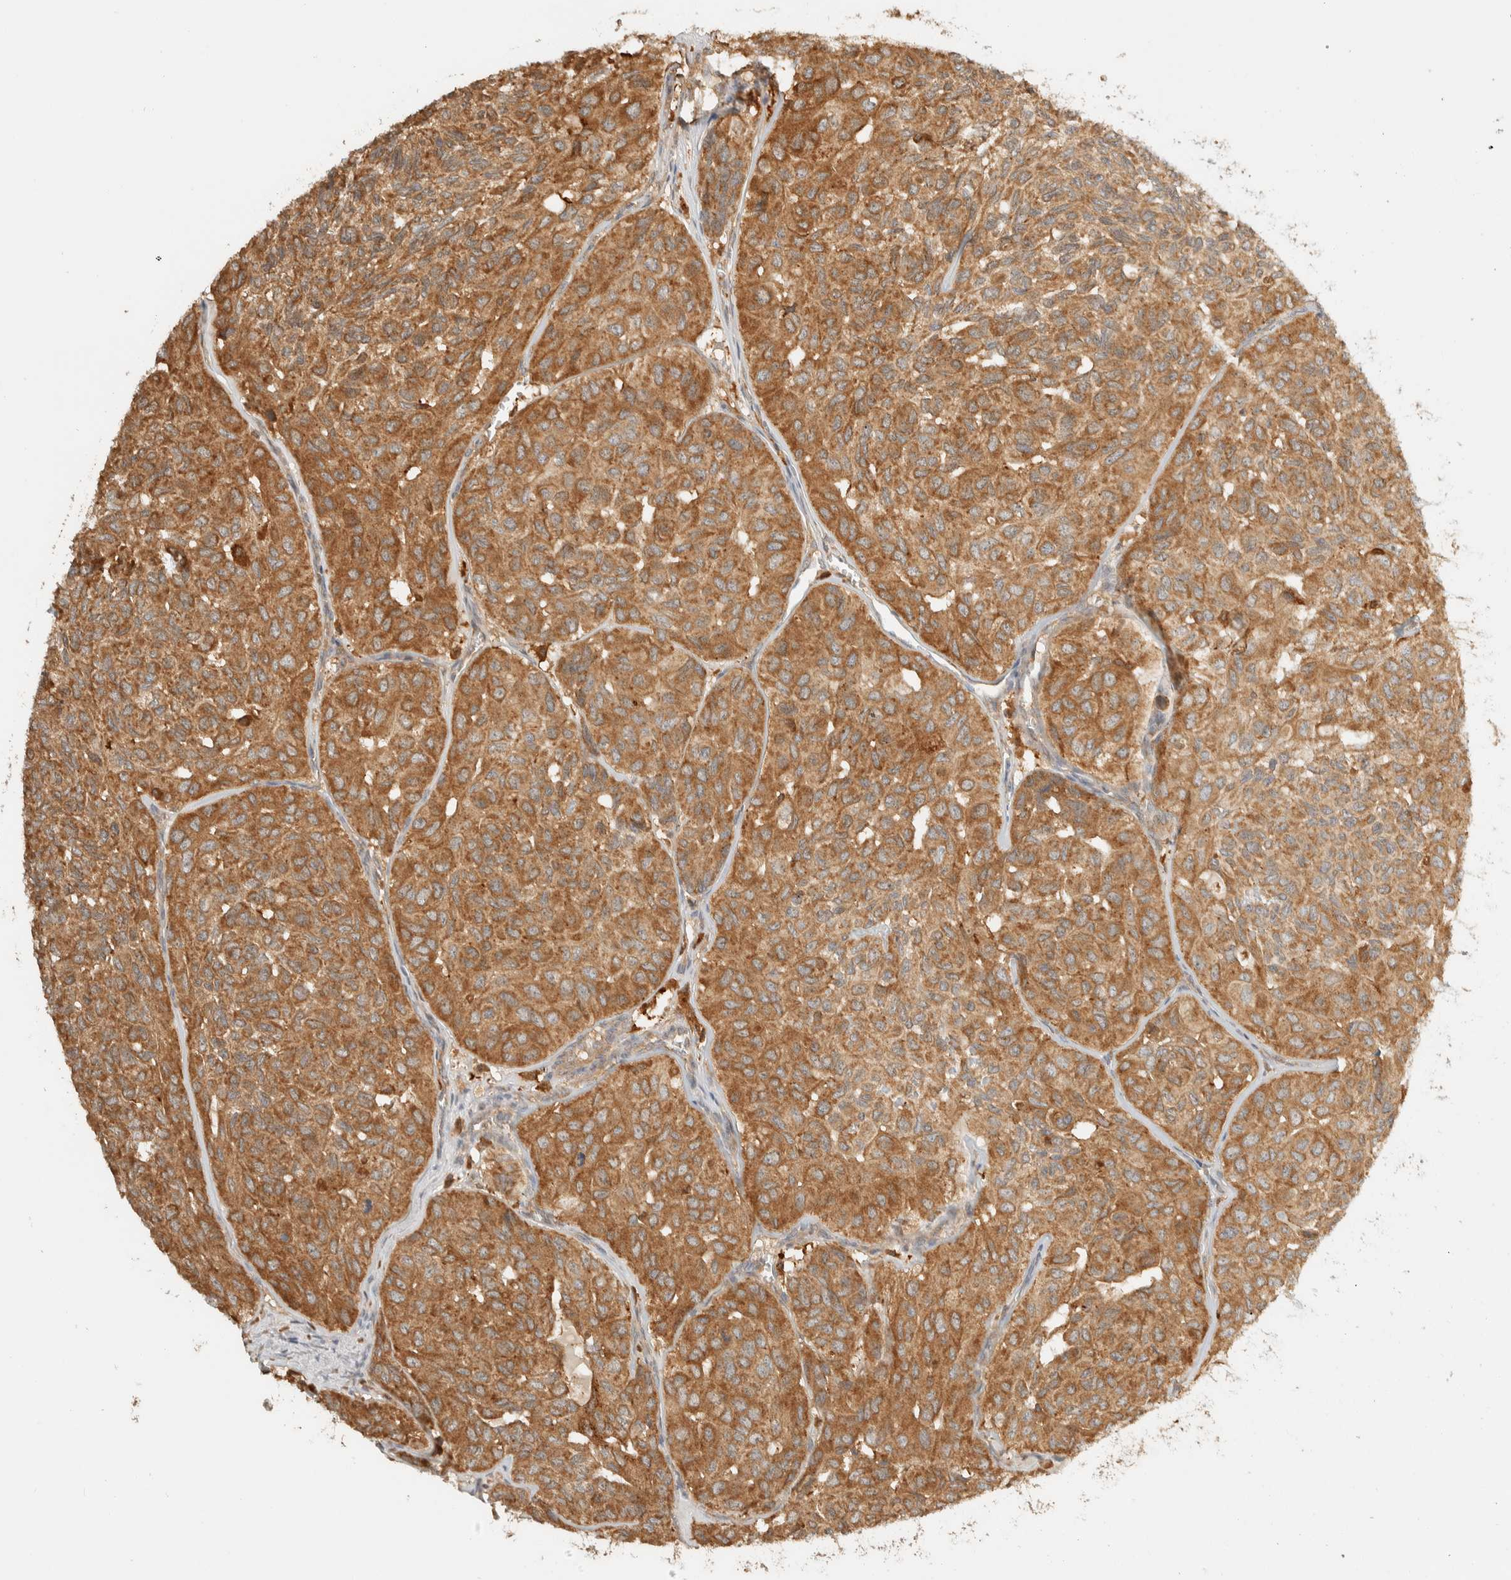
{"staining": {"intensity": "moderate", "quantity": ">75%", "location": "cytoplasmic/membranous"}, "tissue": "head and neck cancer", "cell_type": "Tumor cells", "image_type": "cancer", "snomed": [{"axis": "morphology", "description": "Adenocarcinoma, NOS"}, {"axis": "topography", "description": "Salivary gland, NOS"}, {"axis": "topography", "description": "Head-Neck"}], "caption": "Head and neck cancer (adenocarcinoma) stained with a protein marker reveals moderate staining in tumor cells.", "gene": "TMEM192", "patient": {"sex": "female", "age": 76}}